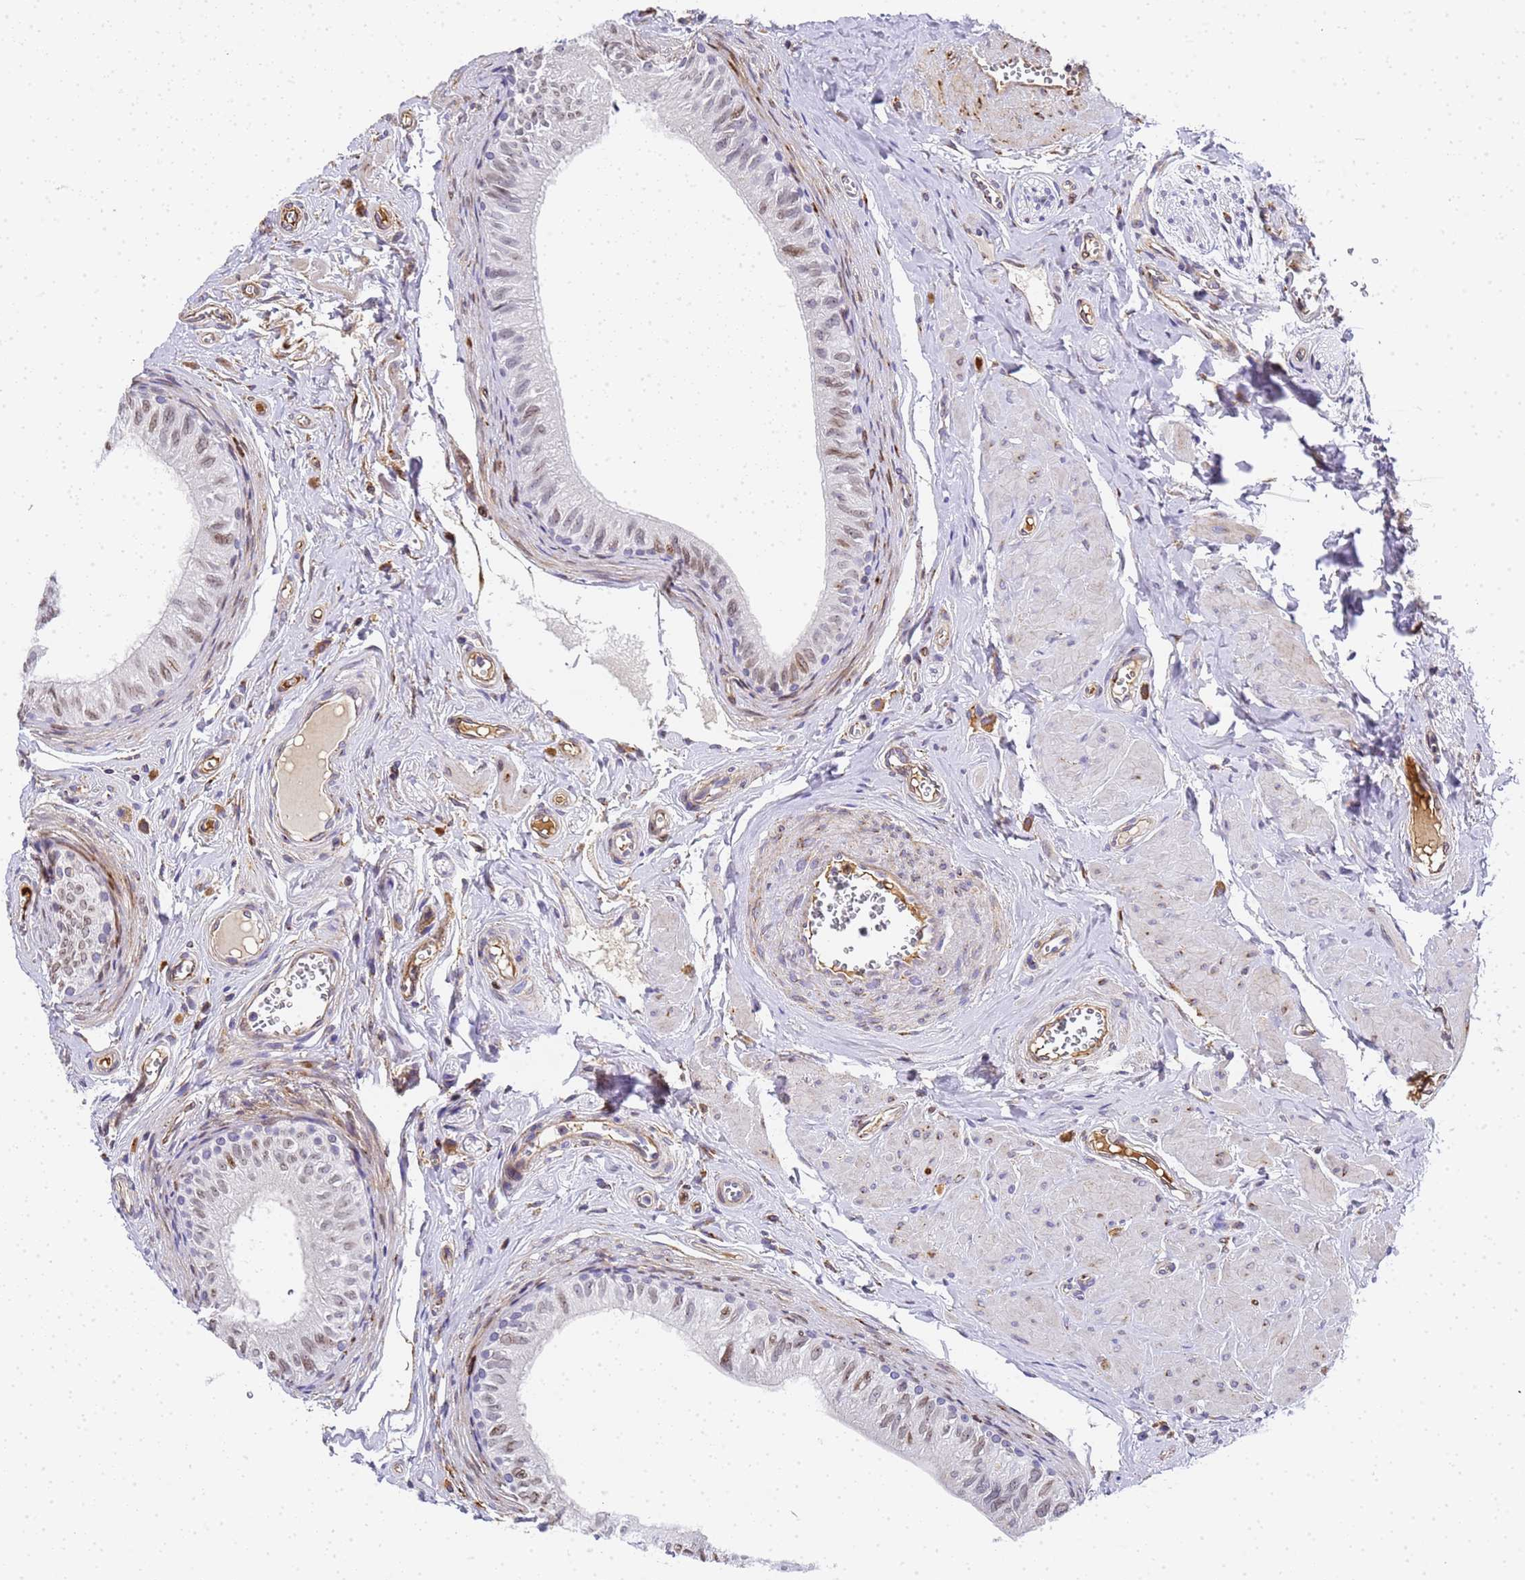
{"staining": {"intensity": "weak", "quantity": "25%-75%", "location": "nuclear"}, "tissue": "epididymis", "cell_type": "Glandular cells", "image_type": "normal", "snomed": [{"axis": "morphology", "description": "Normal tissue, NOS"}, {"axis": "topography", "description": "Epididymis"}], "caption": "Benign epididymis was stained to show a protein in brown. There is low levels of weak nuclear positivity in about 25%-75% of glandular cells. (Brightfield microscopy of DAB IHC at high magnification).", "gene": "IGFBP7", "patient": {"sex": "male", "age": 42}}